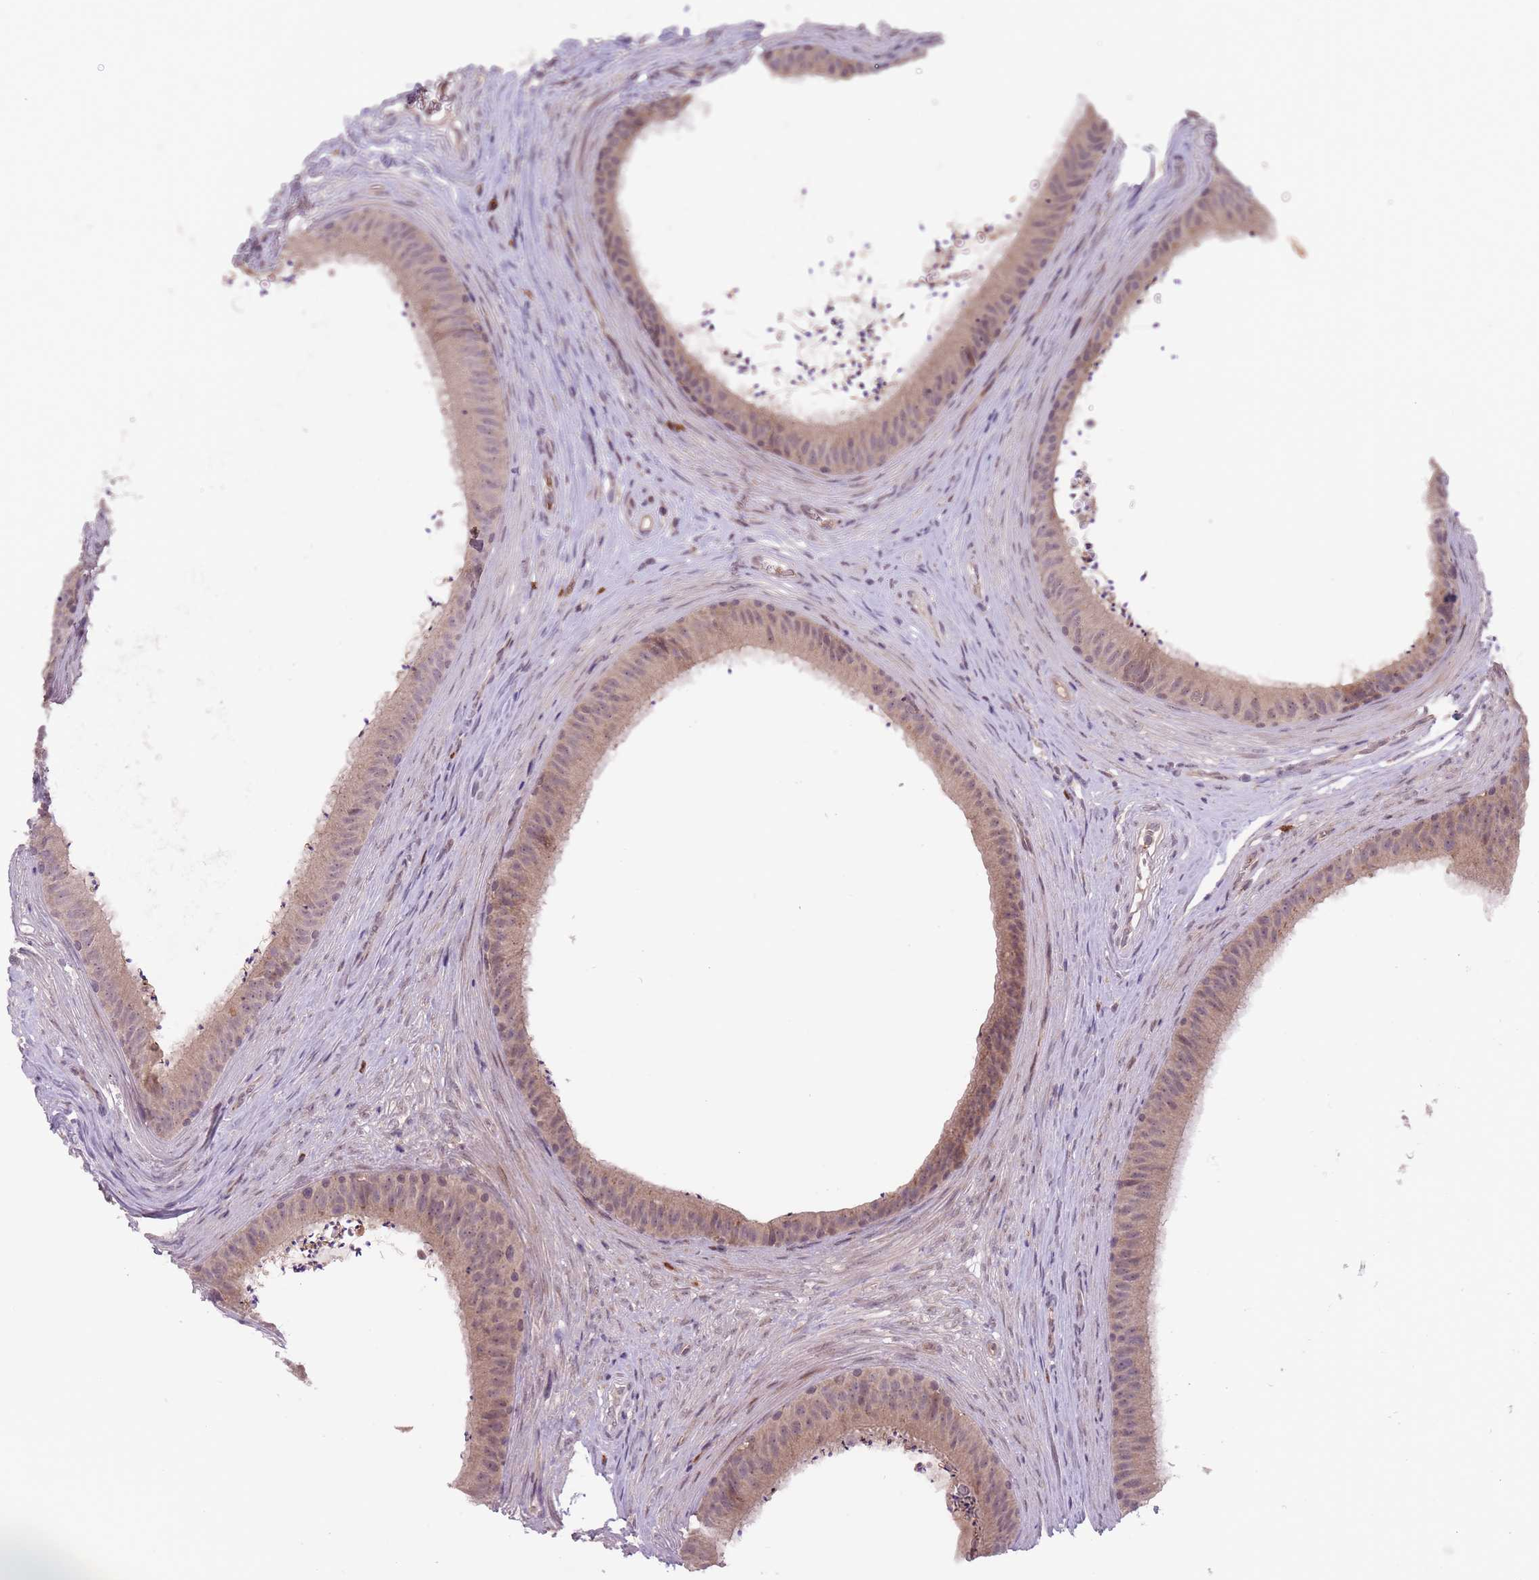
{"staining": {"intensity": "moderate", "quantity": "<25%", "location": "cytoplasmic/membranous"}, "tissue": "epididymis", "cell_type": "Glandular cells", "image_type": "normal", "snomed": [{"axis": "morphology", "description": "Normal tissue, NOS"}, {"axis": "topography", "description": "Testis"}, {"axis": "topography", "description": "Epididymis"}], "caption": "A low amount of moderate cytoplasmic/membranous staining is identified in about <25% of glandular cells in benign epididymis.", "gene": "SECTM1", "patient": {"sex": "male", "age": 41}}